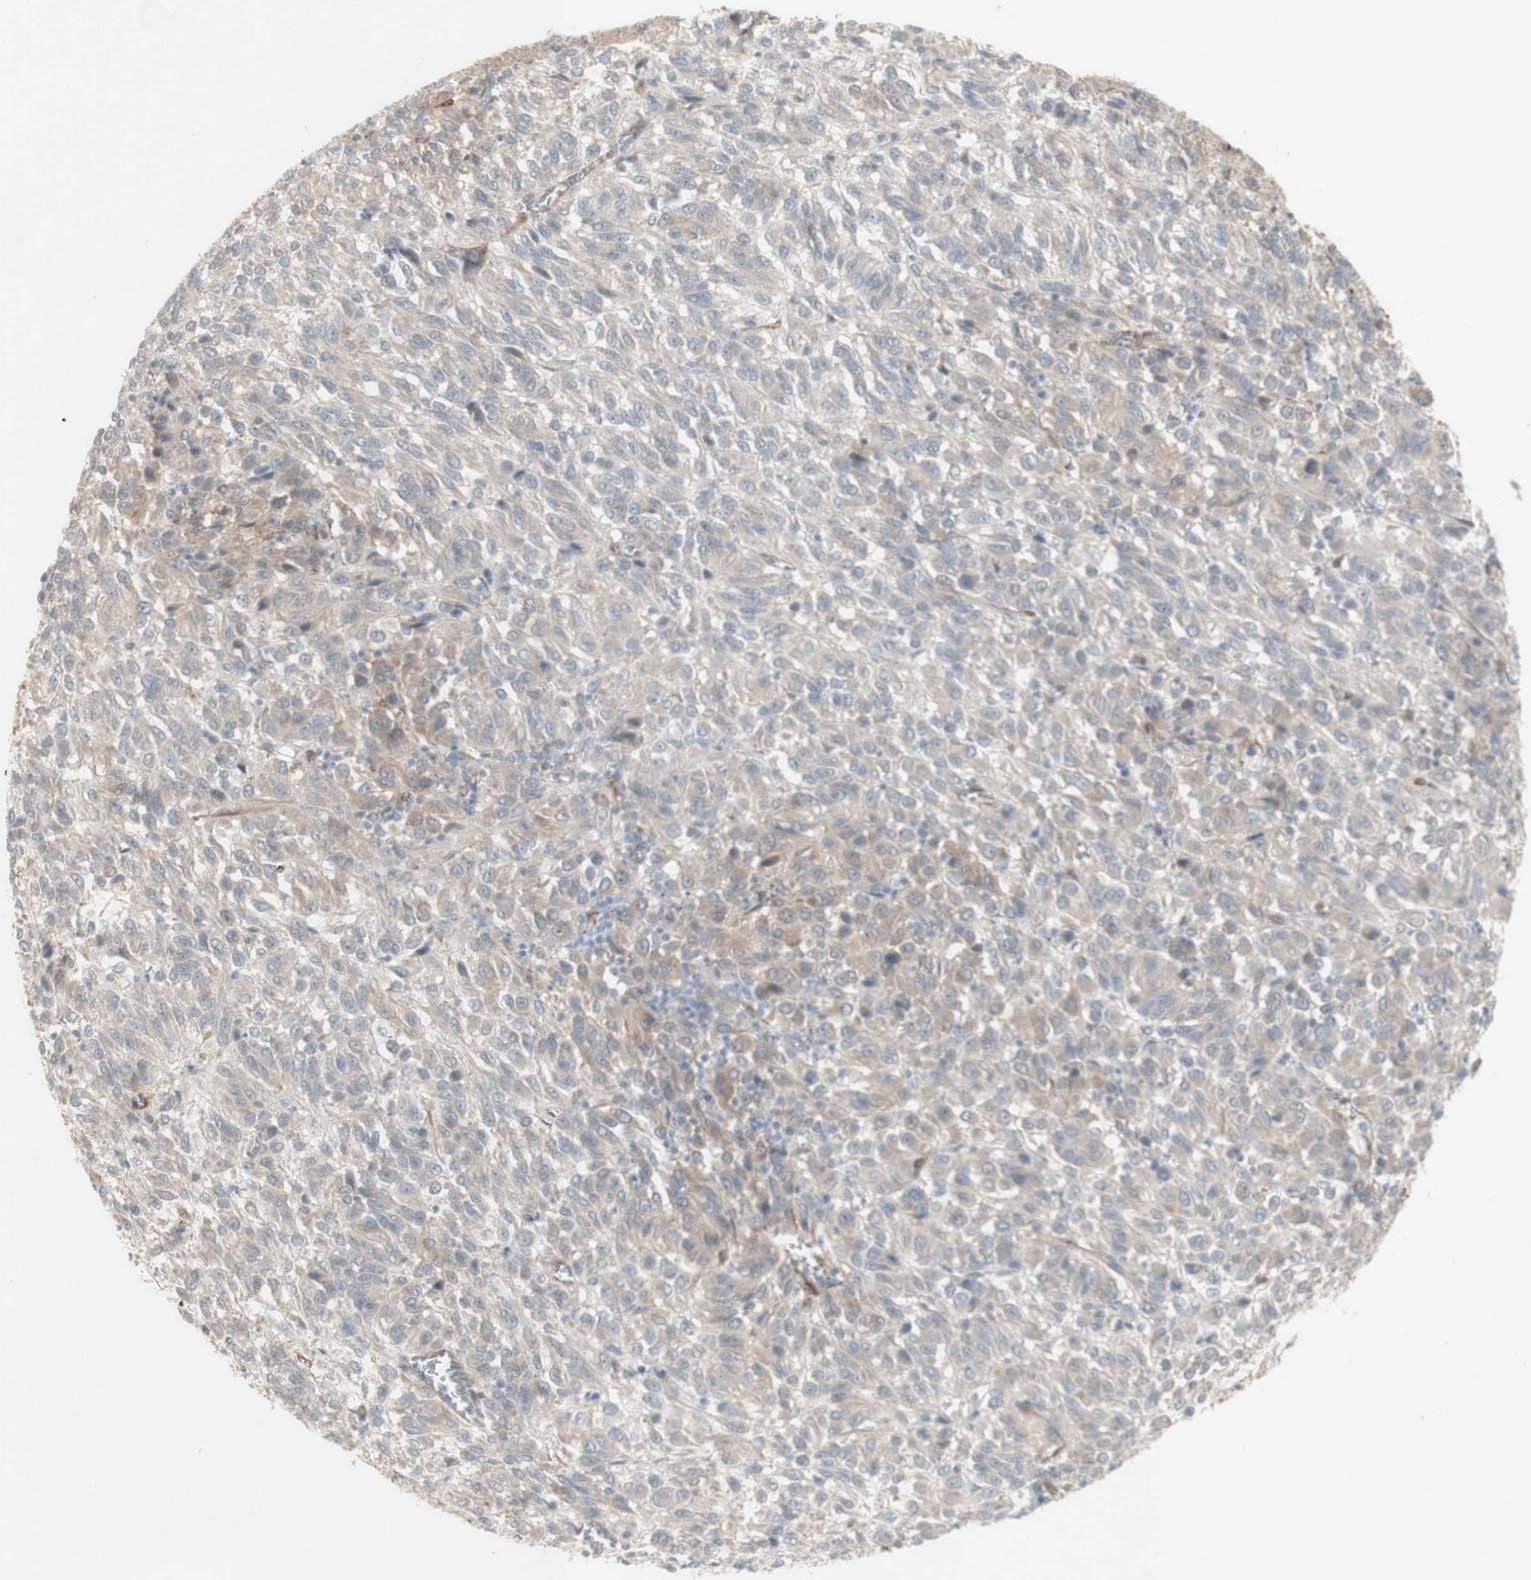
{"staining": {"intensity": "weak", "quantity": ">75%", "location": "cytoplasmic/membranous"}, "tissue": "melanoma", "cell_type": "Tumor cells", "image_type": "cancer", "snomed": [{"axis": "morphology", "description": "Malignant melanoma, Metastatic site"}, {"axis": "topography", "description": "Lung"}], "caption": "A high-resolution image shows immunohistochemistry (IHC) staining of malignant melanoma (metastatic site), which displays weak cytoplasmic/membranous positivity in about >75% of tumor cells.", "gene": "CNN3", "patient": {"sex": "male", "age": 64}}